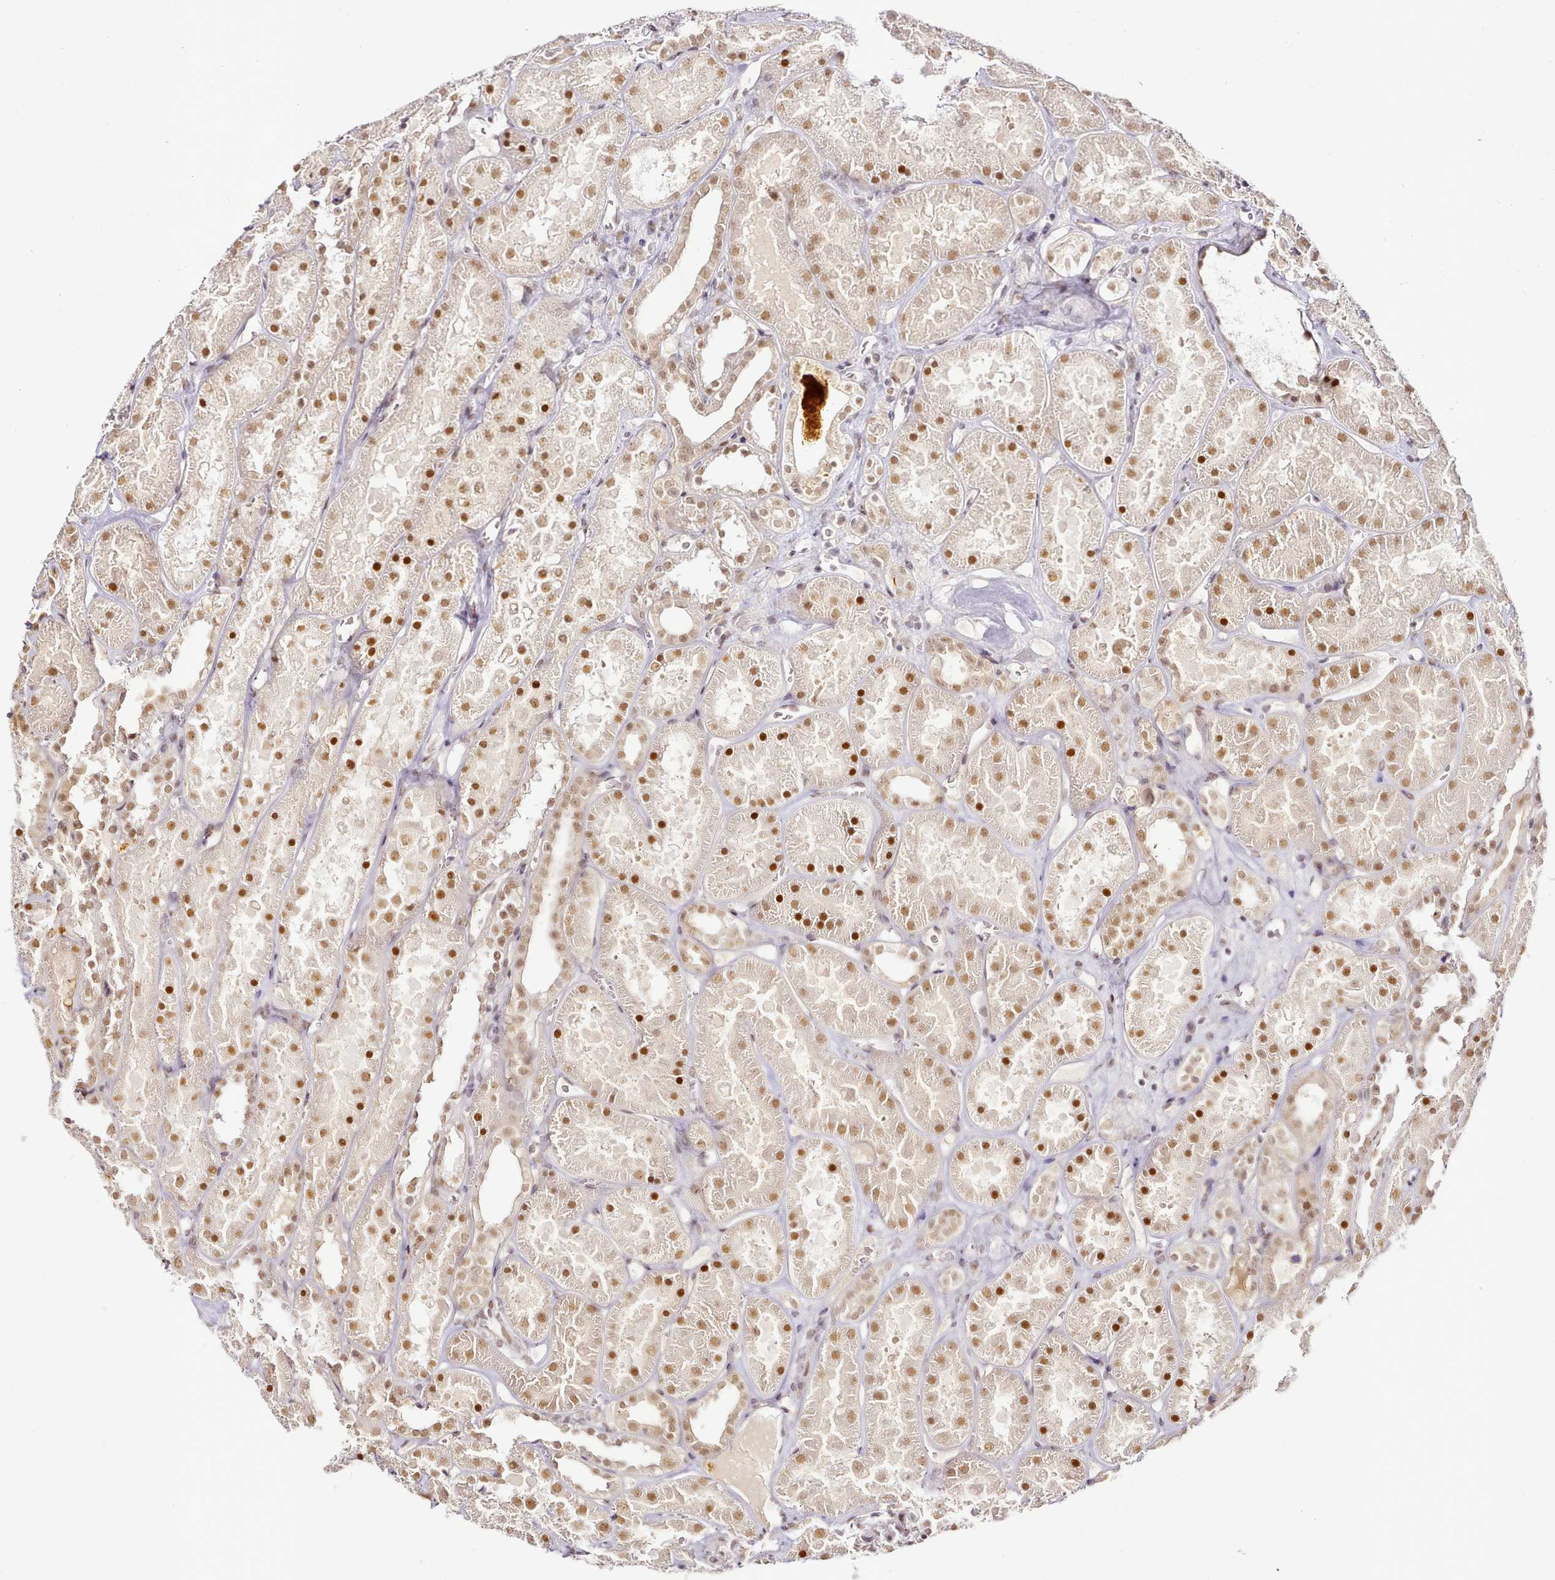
{"staining": {"intensity": "weak", "quantity": "<25%", "location": "nuclear"}, "tissue": "kidney", "cell_type": "Cells in glomeruli", "image_type": "normal", "snomed": [{"axis": "morphology", "description": "Normal tissue, NOS"}, {"axis": "topography", "description": "Kidney"}], "caption": "Human kidney stained for a protein using IHC reveals no positivity in cells in glomeruli.", "gene": "SYT15B", "patient": {"sex": "female", "age": 41}}